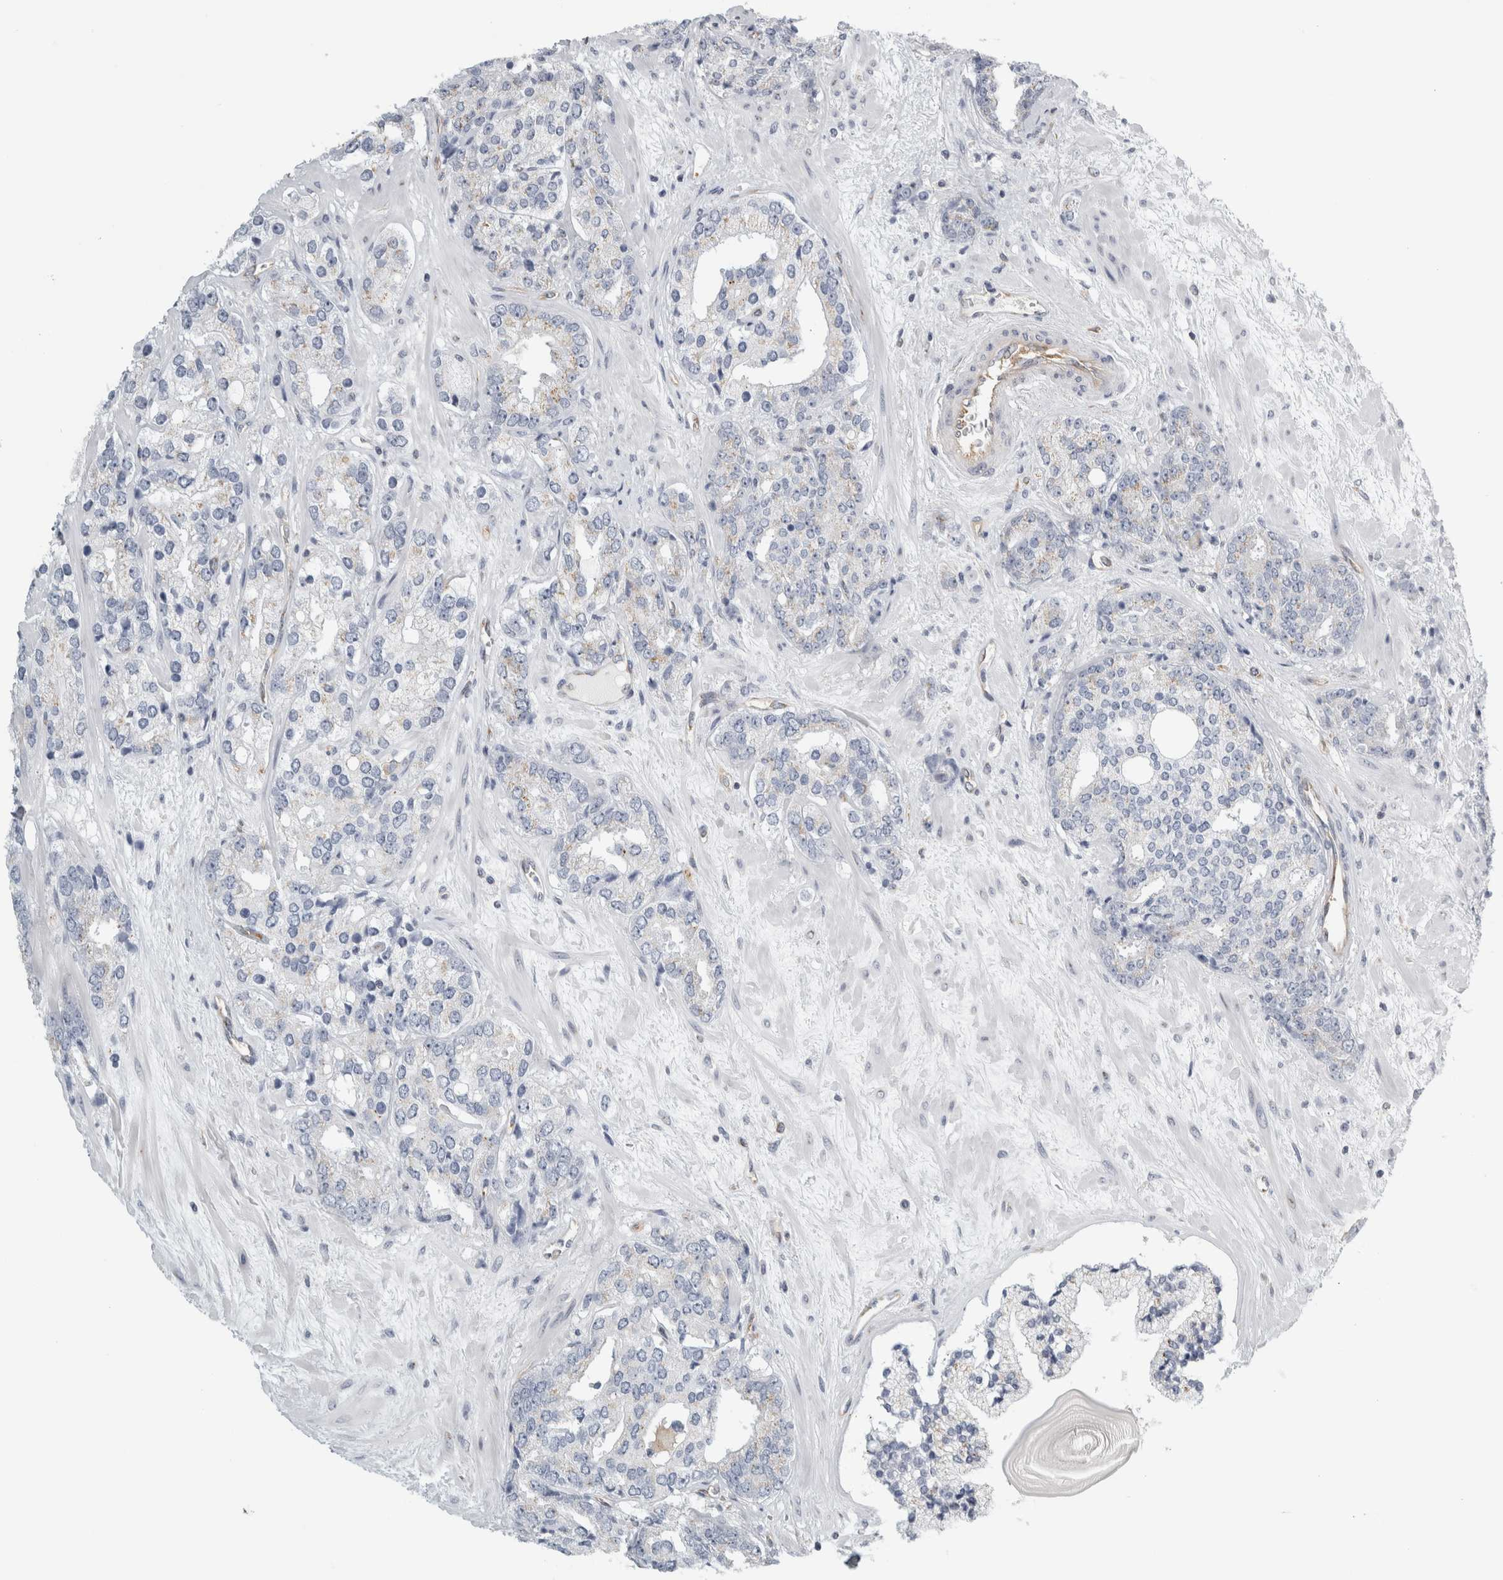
{"staining": {"intensity": "weak", "quantity": "<25%", "location": "cytoplasmic/membranous"}, "tissue": "prostate cancer", "cell_type": "Tumor cells", "image_type": "cancer", "snomed": [{"axis": "morphology", "description": "Adenocarcinoma, High grade"}, {"axis": "topography", "description": "Prostate"}], "caption": "Immunohistochemistry of human high-grade adenocarcinoma (prostate) exhibits no positivity in tumor cells.", "gene": "PEX6", "patient": {"sex": "male", "age": 71}}